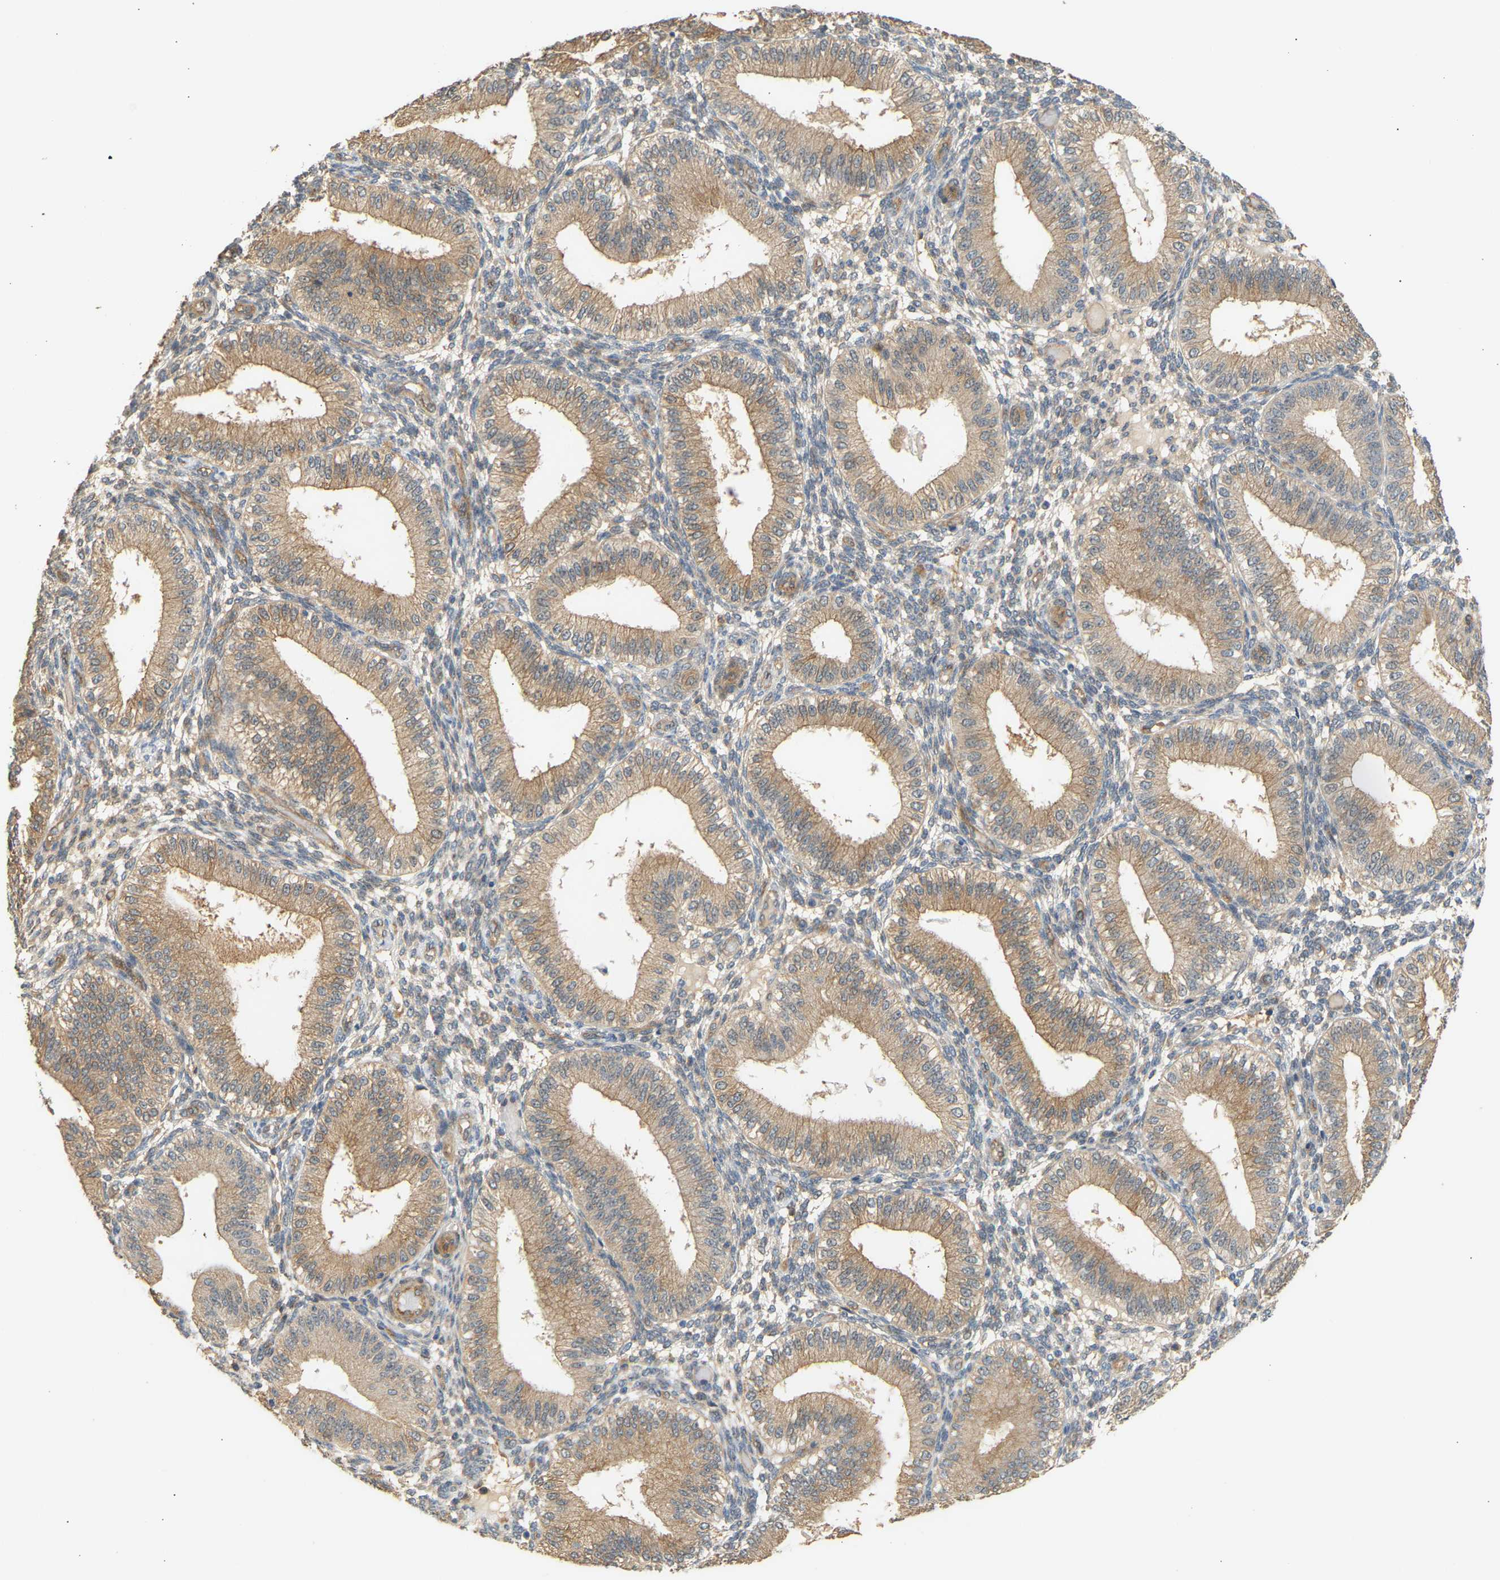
{"staining": {"intensity": "weak", "quantity": "25%-75%", "location": "cytoplasmic/membranous"}, "tissue": "endometrium", "cell_type": "Cells in endometrial stroma", "image_type": "normal", "snomed": [{"axis": "morphology", "description": "Normal tissue, NOS"}, {"axis": "topography", "description": "Endometrium"}], "caption": "Brown immunohistochemical staining in benign endometrium demonstrates weak cytoplasmic/membranous positivity in about 25%-75% of cells in endometrial stroma.", "gene": "RGL1", "patient": {"sex": "female", "age": 39}}